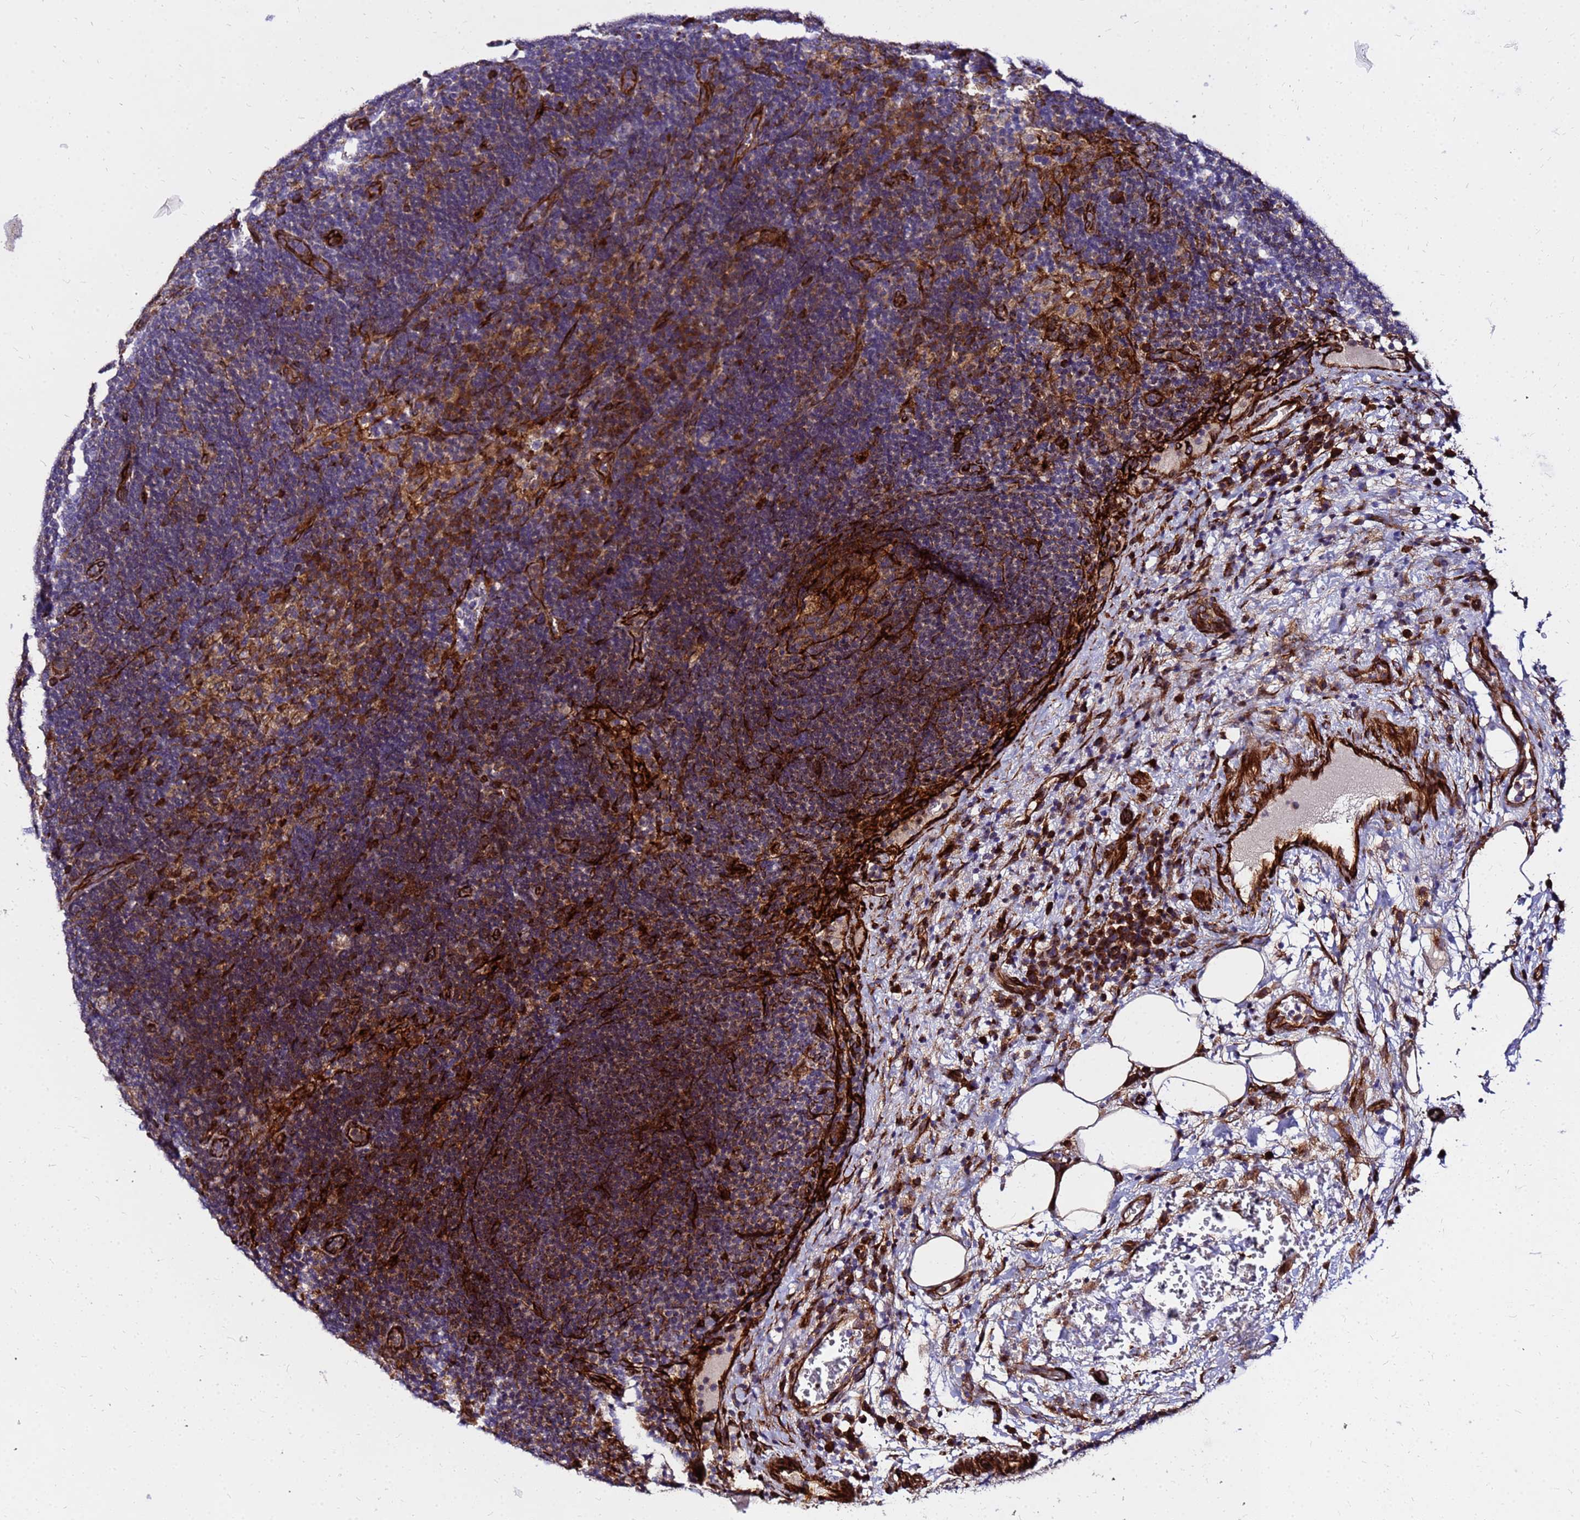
{"staining": {"intensity": "strong", "quantity": "<25%", "location": "cytoplasmic/membranous"}, "tissue": "lymph node", "cell_type": "Germinal center cells", "image_type": "normal", "snomed": [{"axis": "morphology", "description": "Normal tissue, NOS"}, {"axis": "topography", "description": "Lymph node"}], "caption": "Immunohistochemistry (IHC) of benign lymph node displays medium levels of strong cytoplasmic/membranous positivity in approximately <25% of germinal center cells. (Brightfield microscopy of DAB IHC at high magnification).", "gene": "WWC2", "patient": {"sex": "female", "age": 70}}